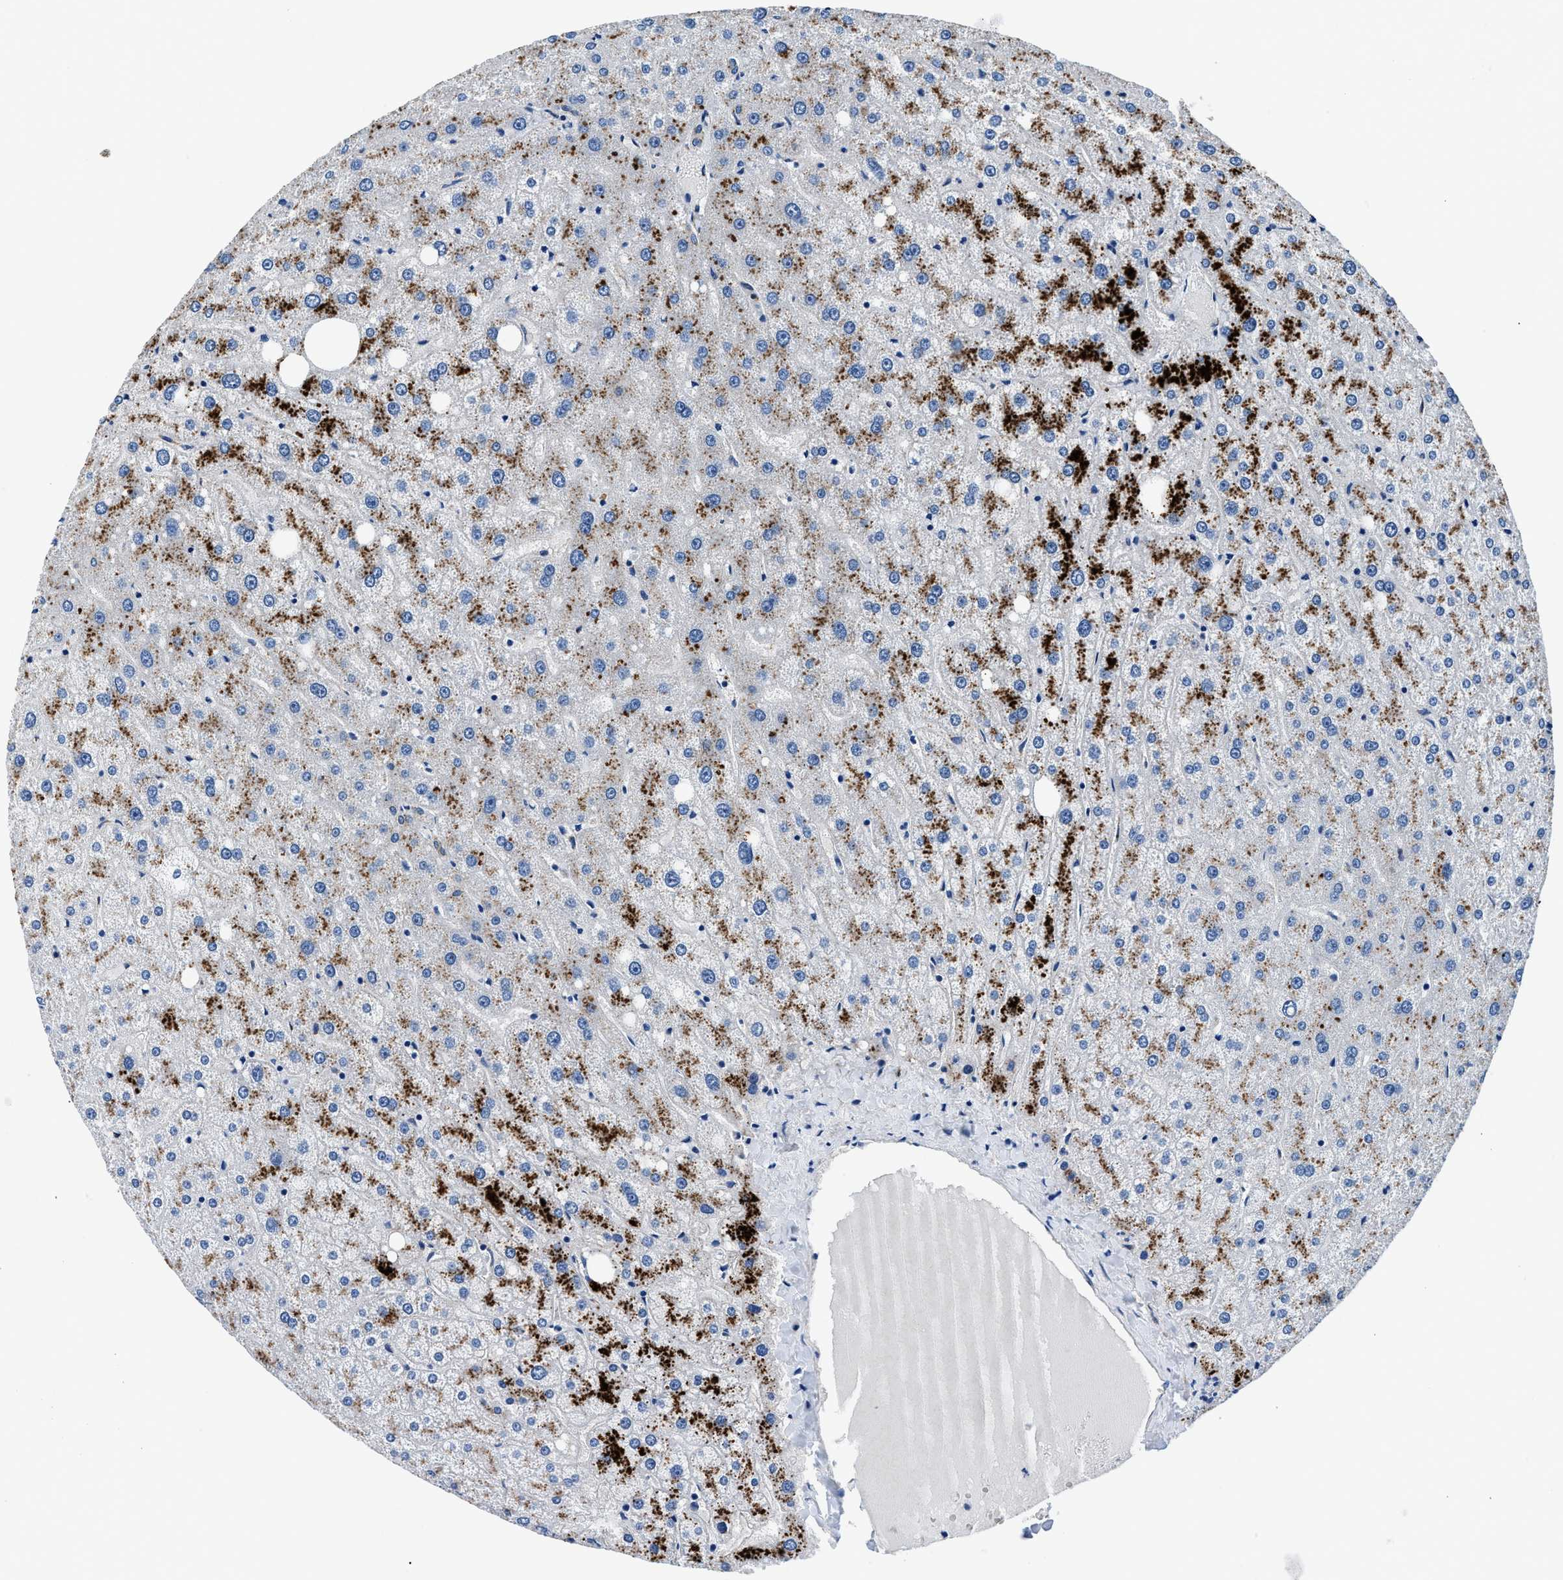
{"staining": {"intensity": "negative", "quantity": "none", "location": "none"}, "tissue": "liver", "cell_type": "Cholangiocytes", "image_type": "normal", "snomed": [{"axis": "morphology", "description": "Normal tissue, NOS"}, {"axis": "topography", "description": "Liver"}], "caption": "Human liver stained for a protein using immunohistochemistry reveals no positivity in cholangiocytes.", "gene": "DAG1", "patient": {"sex": "male", "age": 73}}